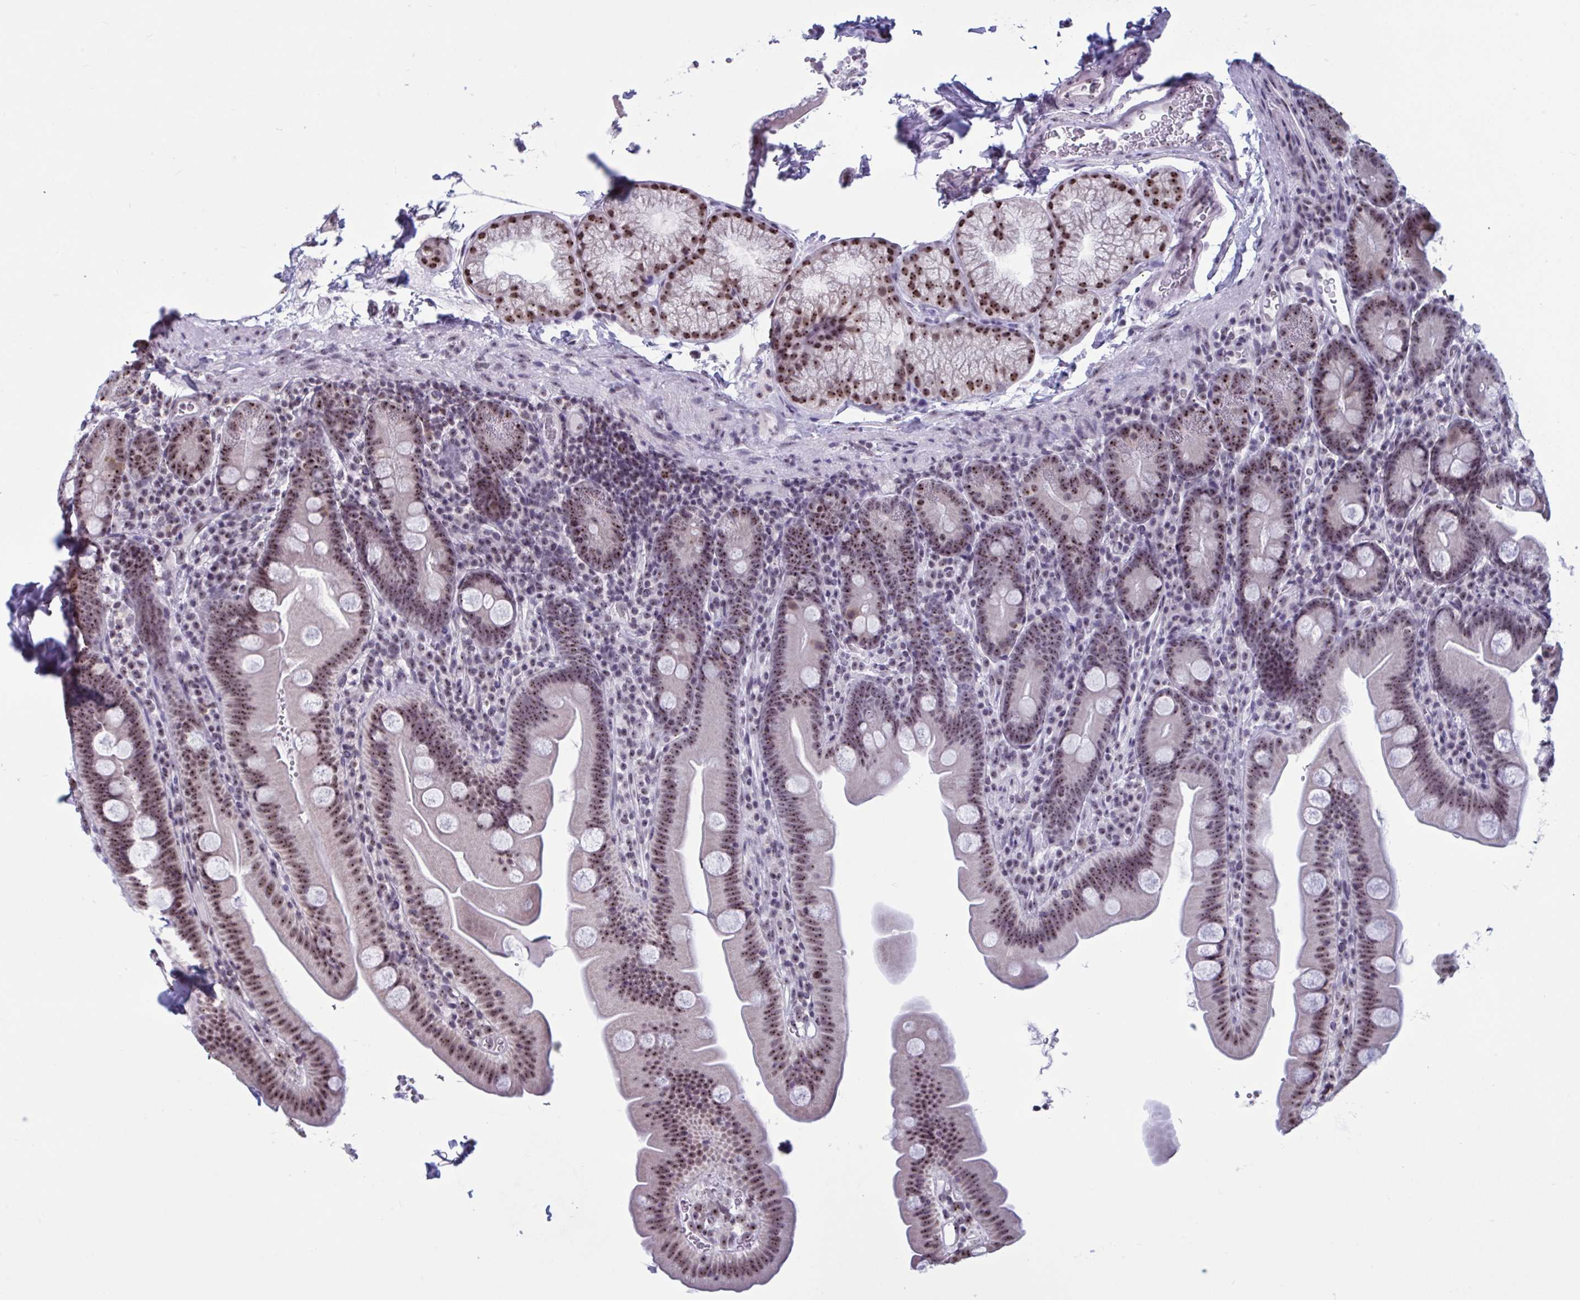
{"staining": {"intensity": "moderate", "quantity": "25%-75%", "location": "nuclear"}, "tissue": "small intestine", "cell_type": "Glandular cells", "image_type": "normal", "snomed": [{"axis": "morphology", "description": "Normal tissue, NOS"}, {"axis": "topography", "description": "Small intestine"}], "caption": "Small intestine was stained to show a protein in brown. There is medium levels of moderate nuclear positivity in about 25%-75% of glandular cells. The protein of interest is shown in brown color, while the nuclei are stained blue.", "gene": "TGM6", "patient": {"sex": "female", "age": 68}}